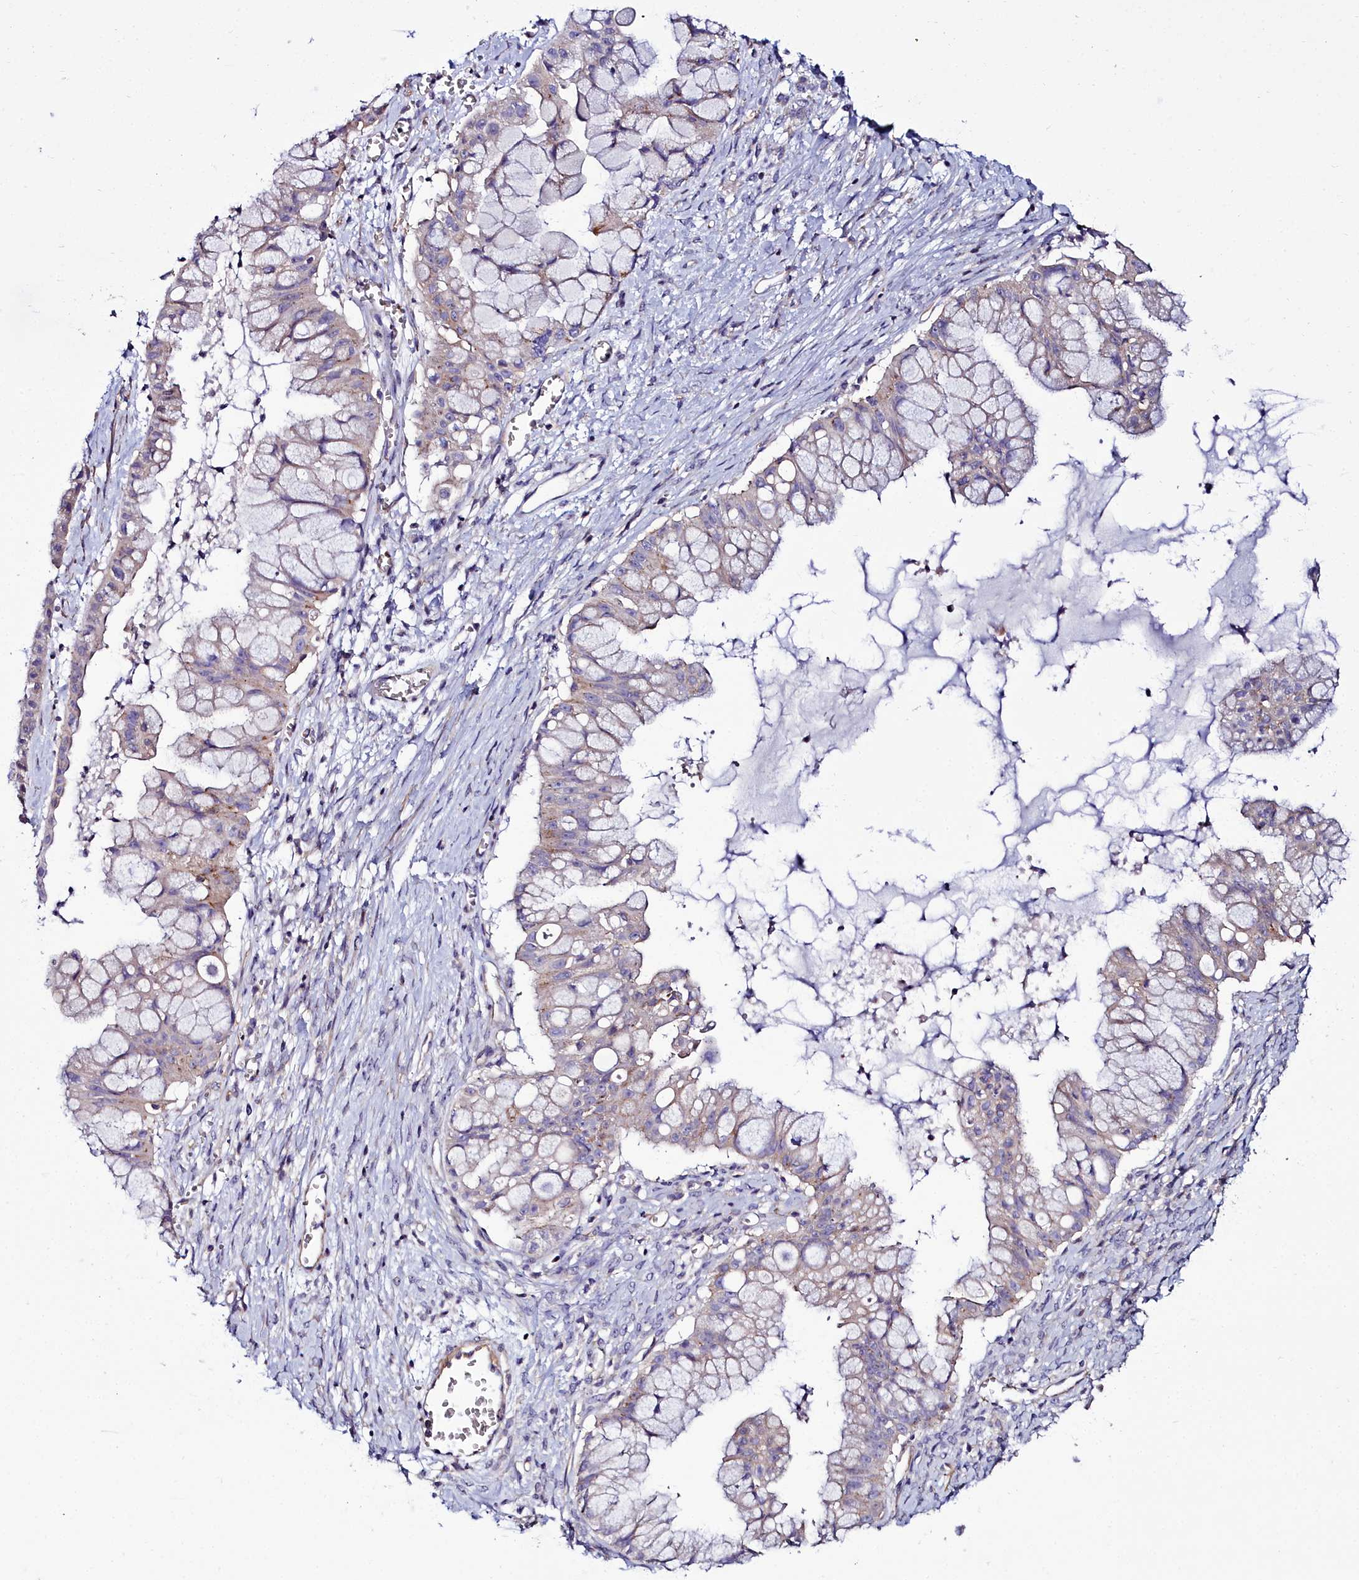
{"staining": {"intensity": "negative", "quantity": "none", "location": "none"}, "tissue": "ovarian cancer", "cell_type": "Tumor cells", "image_type": "cancer", "snomed": [{"axis": "morphology", "description": "Cystadenocarcinoma, mucinous, NOS"}, {"axis": "topography", "description": "Ovary"}], "caption": "Immunohistochemistry (IHC) histopathology image of human mucinous cystadenocarcinoma (ovarian) stained for a protein (brown), which demonstrates no expression in tumor cells.", "gene": "FADS3", "patient": {"sex": "female", "age": 70}}